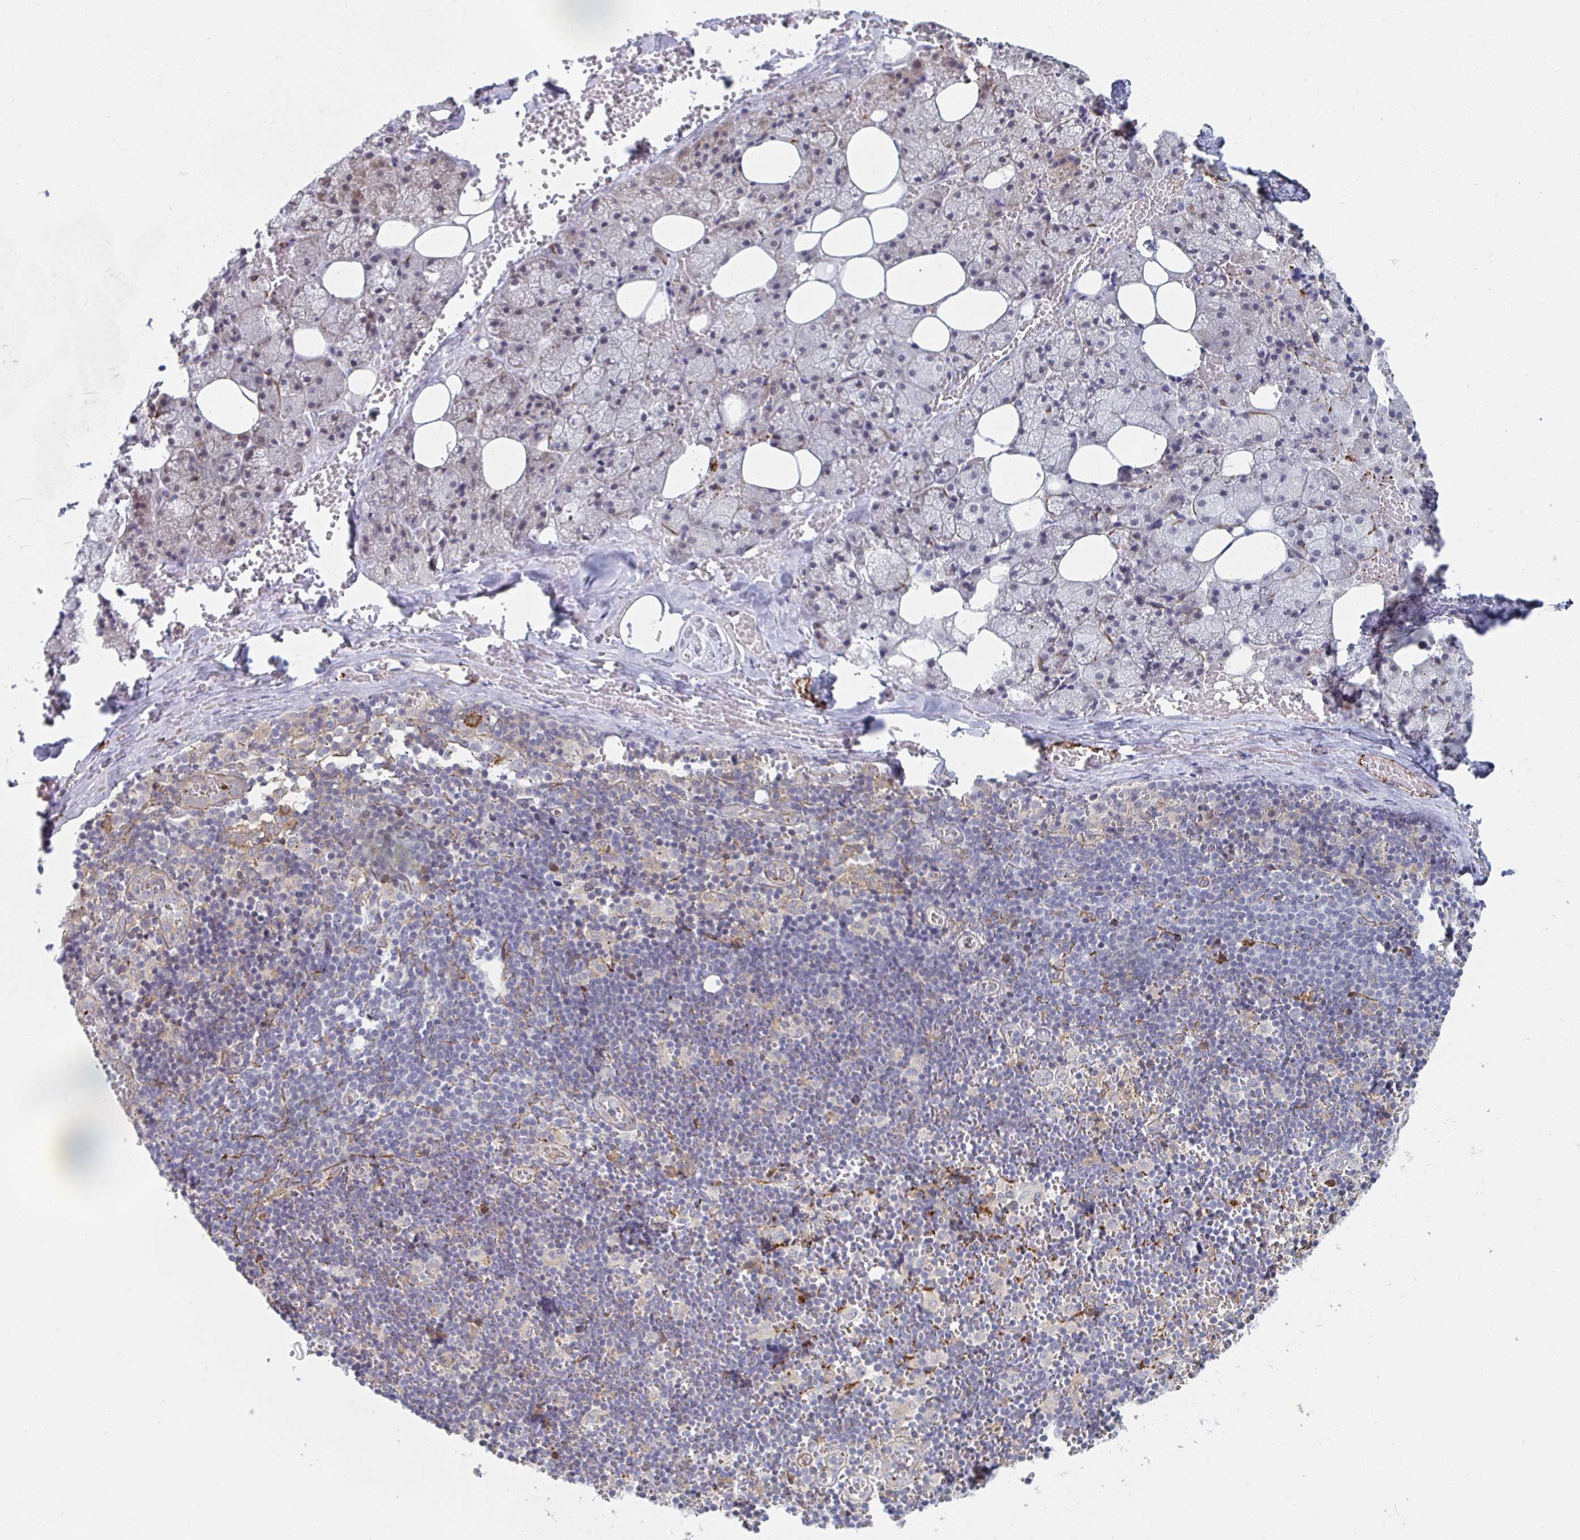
{"staining": {"intensity": "negative", "quantity": "none", "location": "none"}, "tissue": "salivary gland", "cell_type": "Glandular cells", "image_type": "normal", "snomed": [{"axis": "morphology", "description": "Normal tissue, NOS"}, {"axis": "topography", "description": "Salivary gland"}, {"axis": "topography", "description": "Peripheral nerve tissue"}], "caption": "Image shows no significant protein positivity in glandular cells of benign salivary gland.", "gene": "NEURL4", "patient": {"sex": "male", "age": 38}}